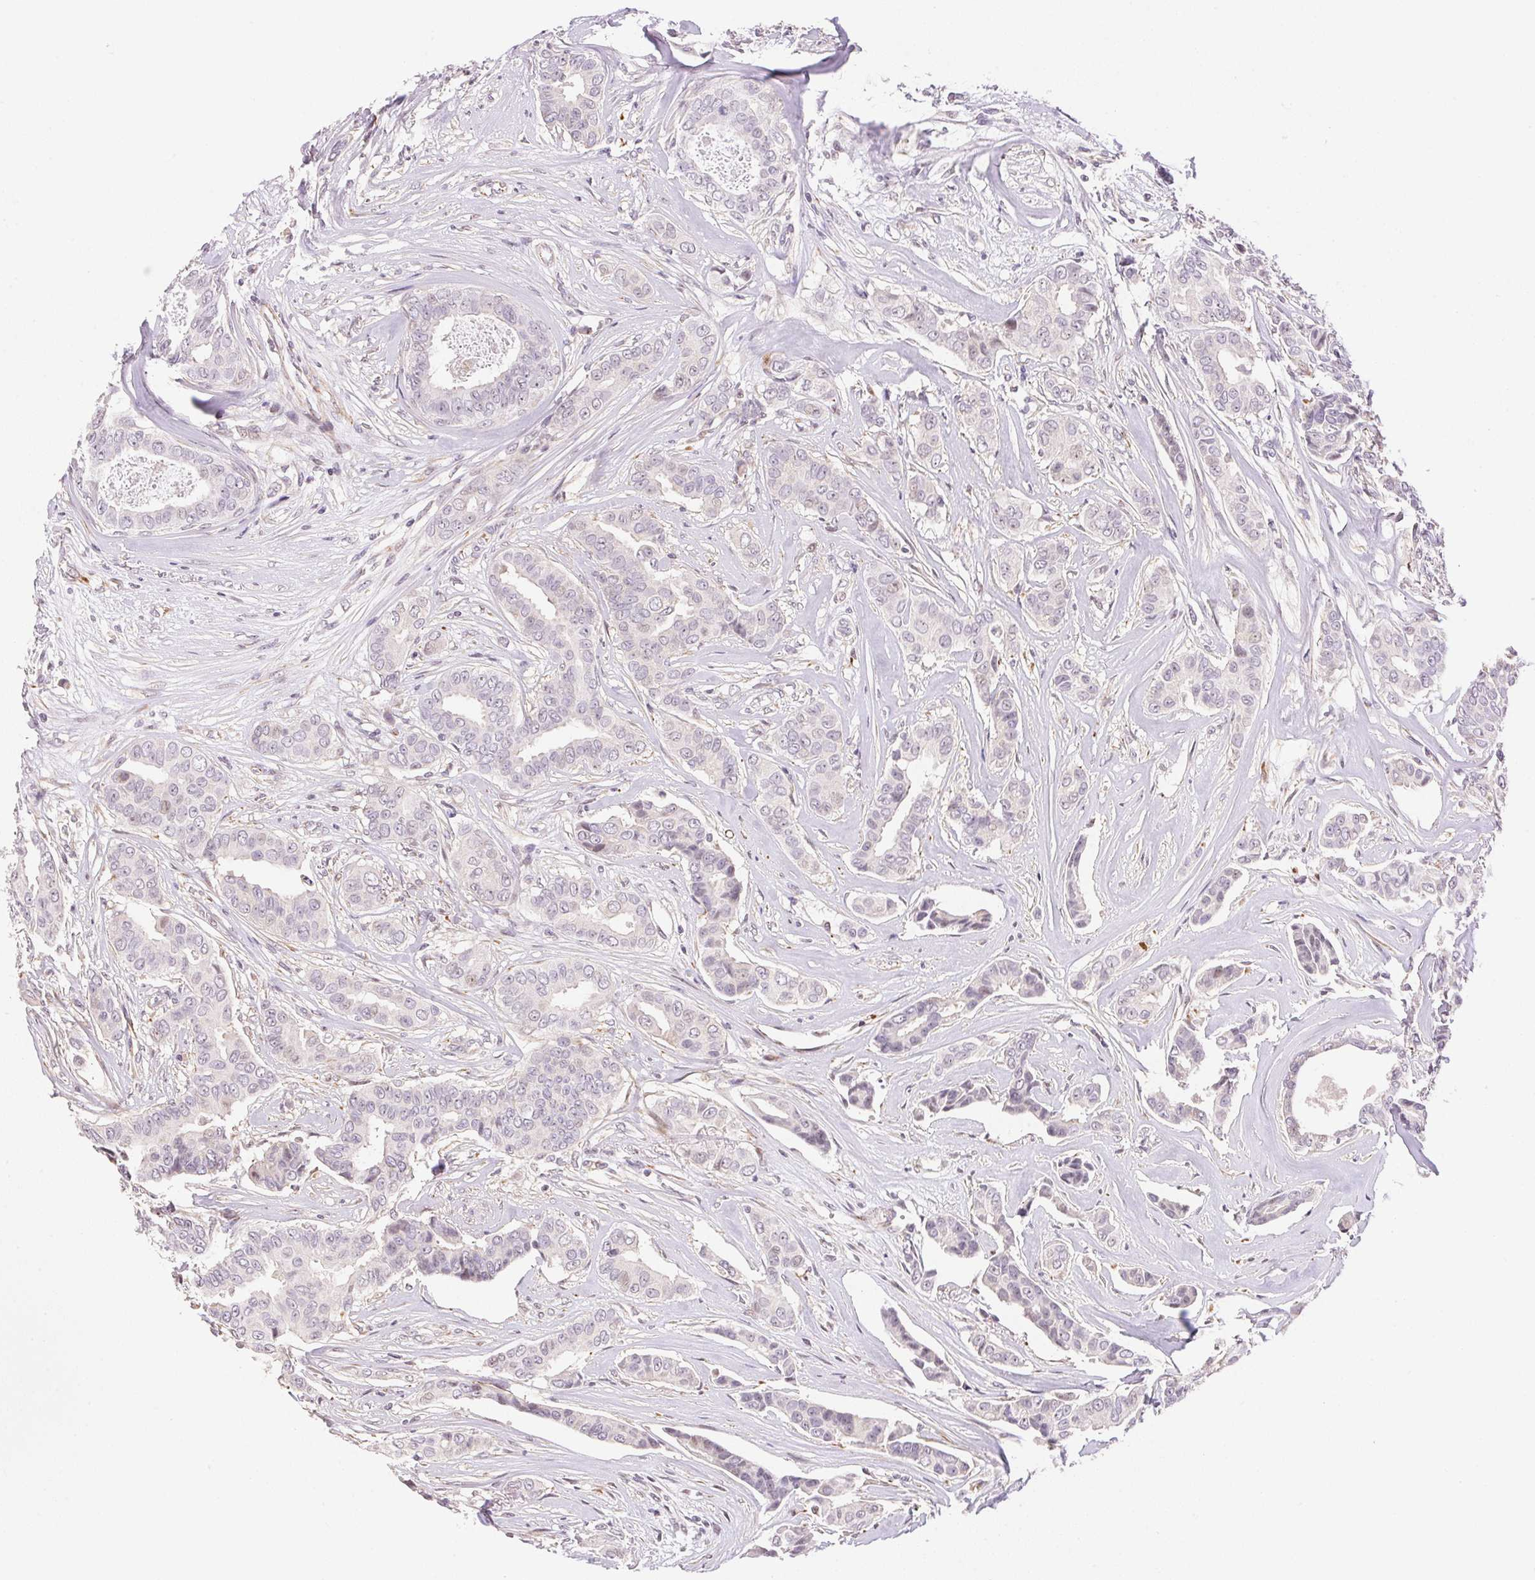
{"staining": {"intensity": "negative", "quantity": "none", "location": "none"}, "tissue": "breast cancer", "cell_type": "Tumor cells", "image_type": "cancer", "snomed": [{"axis": "morphology", "description": "Duct carcinoma"}, {"axis": "topography", "description": "Breast"}], "caption": "Protein analysis of breast cancer (infiltrating ductal carcinoma) exhibits no significant positivity in tumor cells.", "gene": "GYG2", "patient": {"sex": "female", "age": 45}}